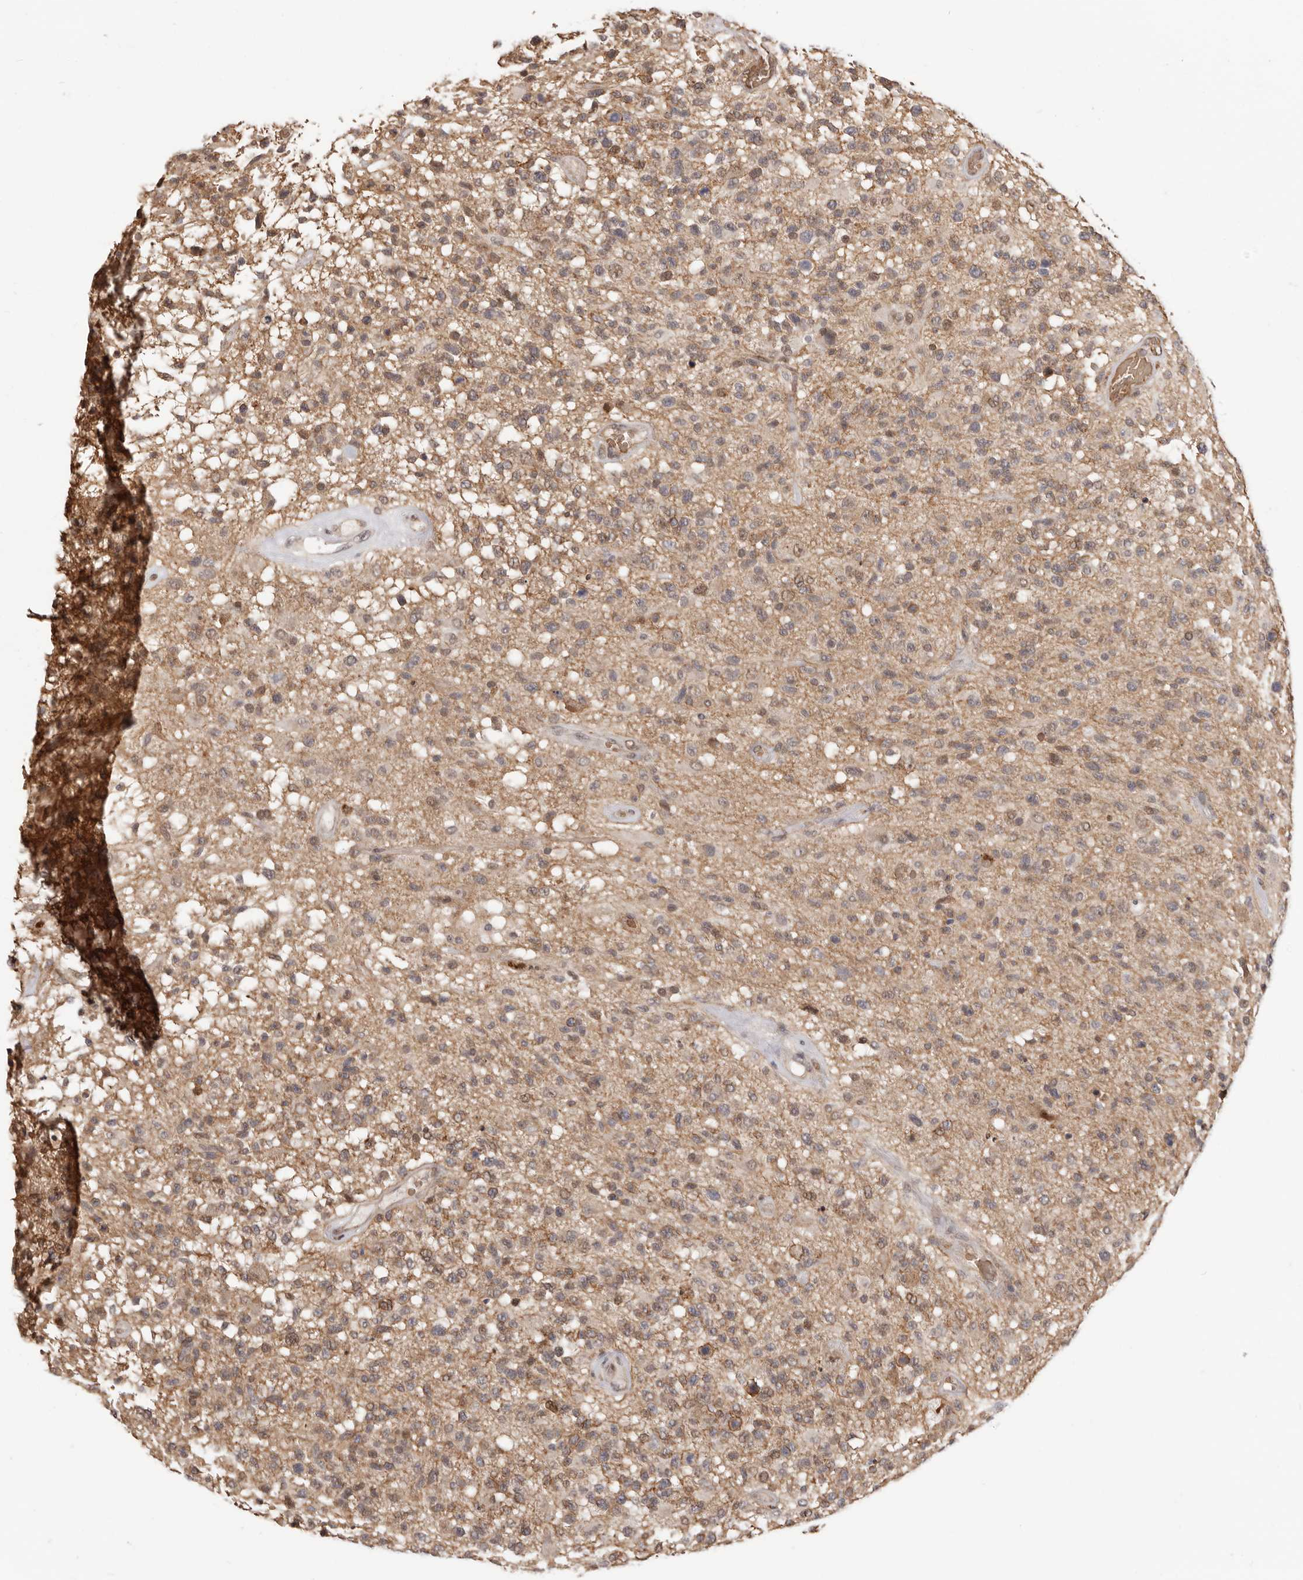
{"staining": {"intensity": "weak", "quantity": ">75%", "location": "cytoplasmic/membranous"}, "tissue": "glioma", "cell_type": "Tumor cells", "image_type": "cancer", "snomed": [{"axis": "morphology", "description": "Glioma, malignant, High grade"}, {"axis": "morphology", "description": "Glioblastoma, NOS"}, {"axis": "topography", "description": "Brain"}], "caption": "Glioblastoma stained with a protein marker demonstrates weak staining in tumor cells.", "gene": "NCOA3", "patient": {"sex": "male", "age": 60}}